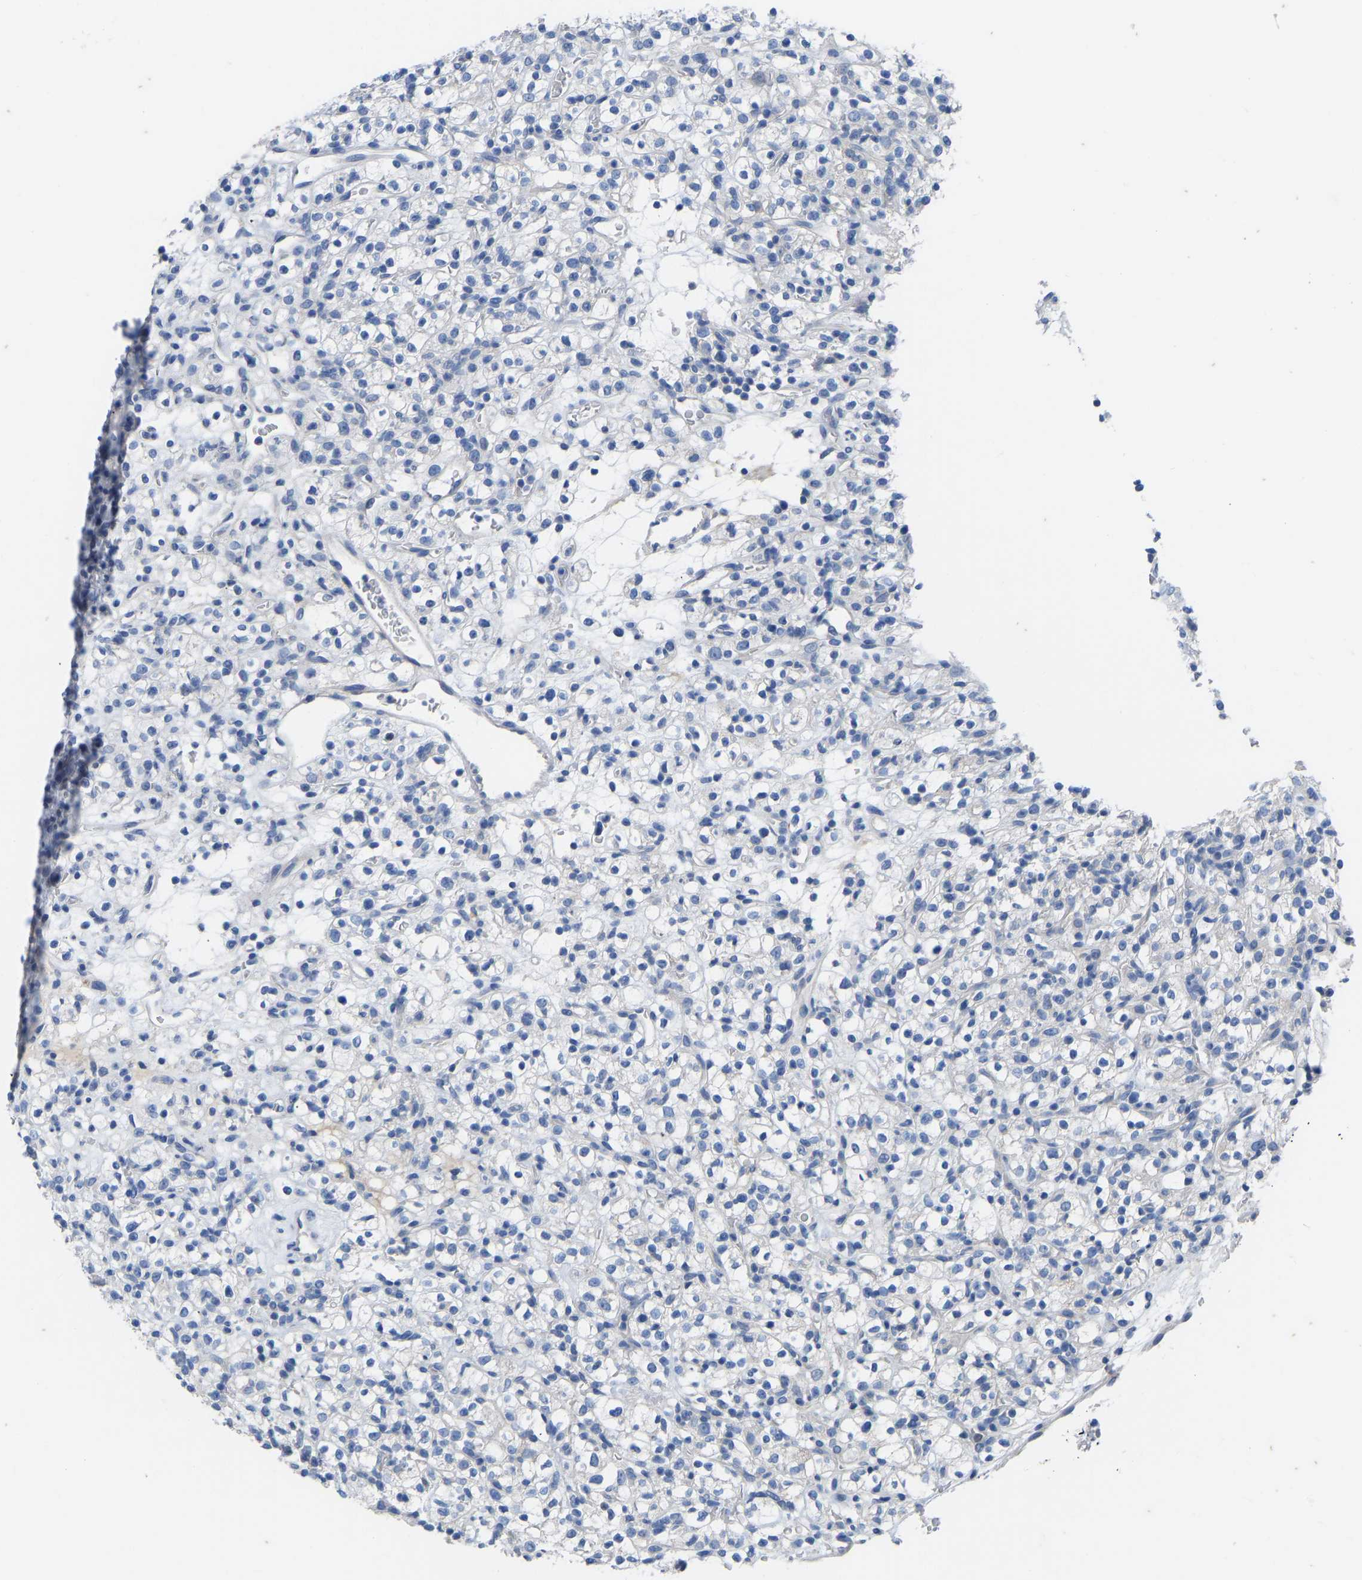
{"staining": {"intensity": "negative", "quantity": "none", "location": "none"}, "tissue": "renal cancer", "cell_type": "Tumor cells", "image_type": "cancer", "snomed": [{"axis": "morphology", "description": "Normal tissue, NOS"}, {"axis": "morphology", "description": "Adenocarcinoma, NOS"}, {"axis": "topography", "description": "Kidney"}], "caption": "This is an immunohistochemistry histopathology image of human renal cancer. There is no staining in tumor cells.", "gene": "OLIG2", "patient": {"sex": "female", "age": 72}}